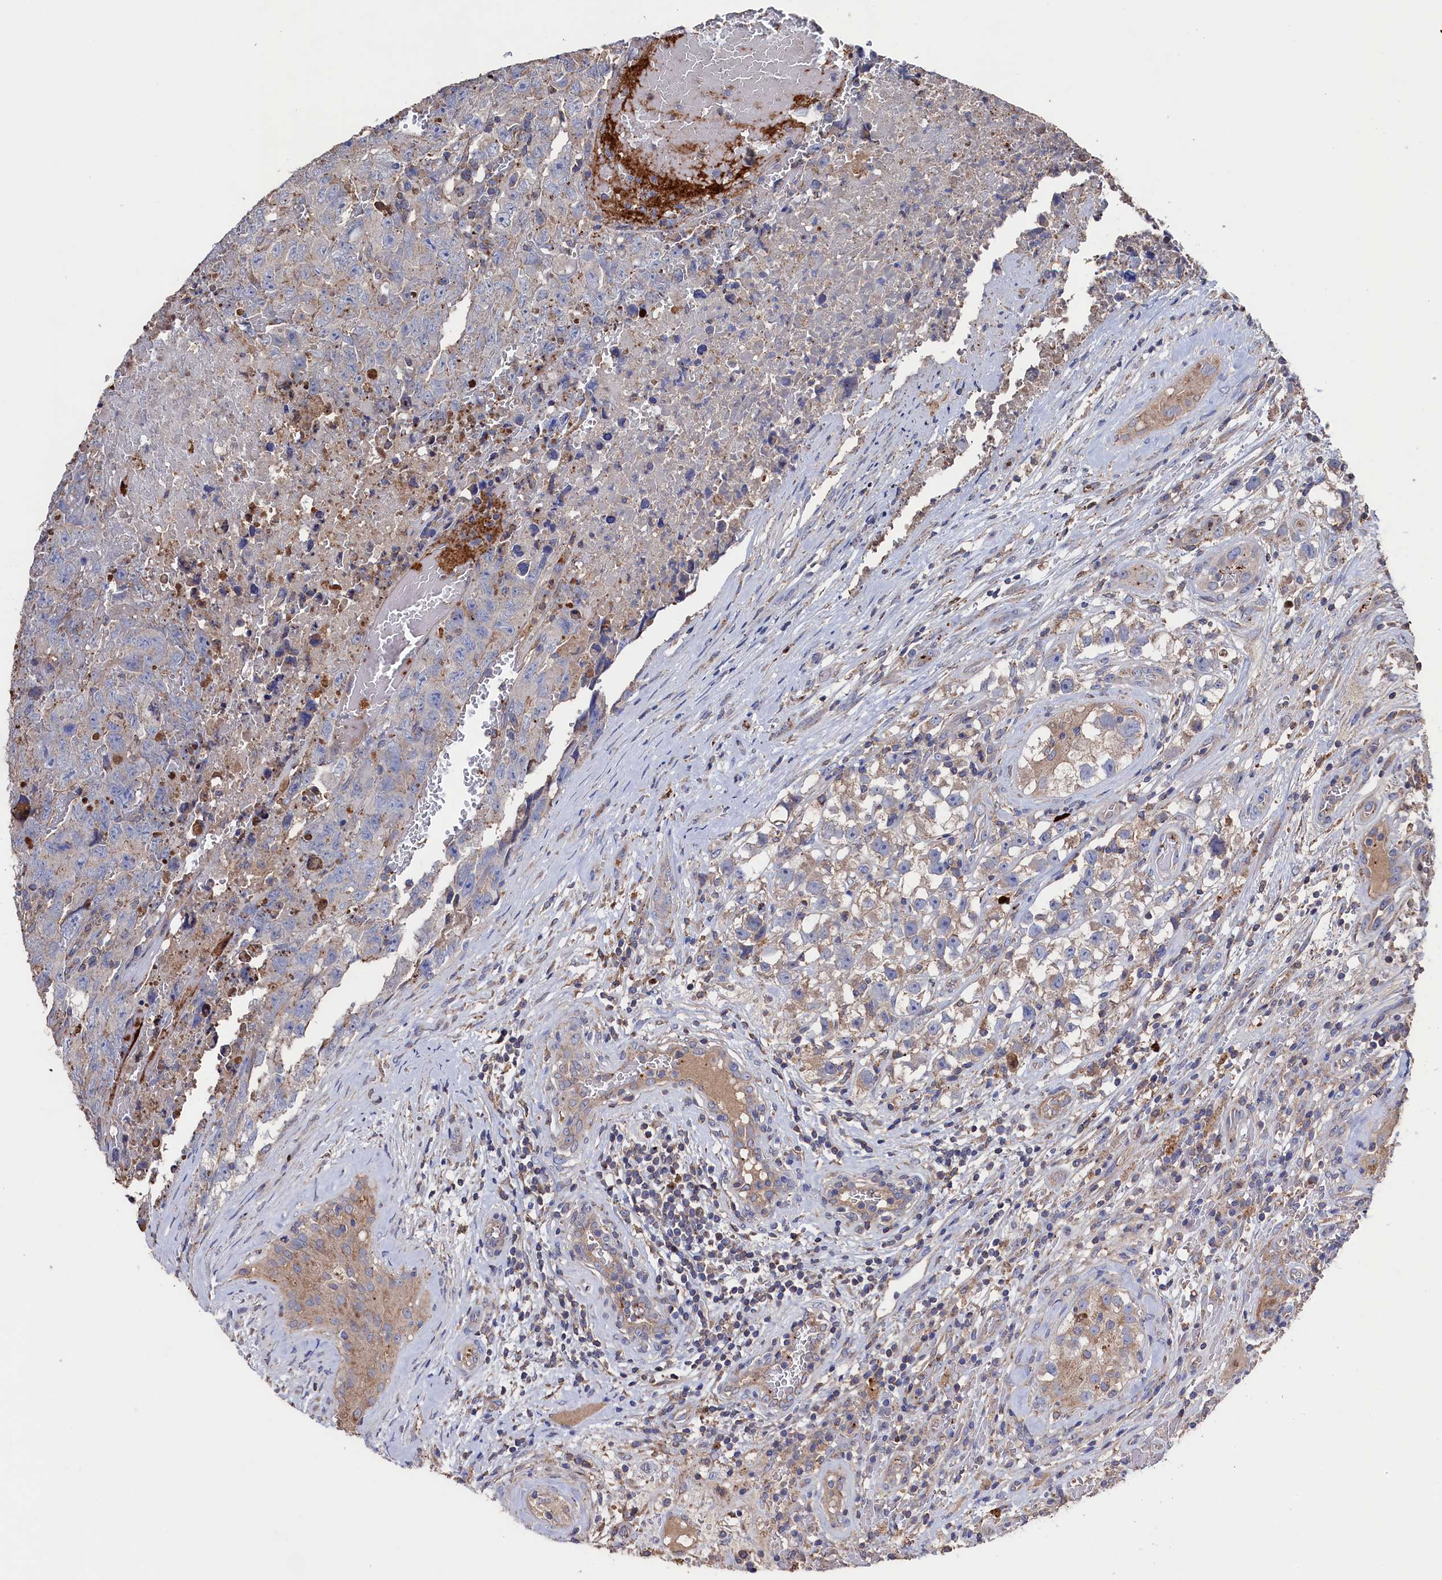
{"staining": {"intensity": "weak", "quantity": "25%-75%", "location": "cytoplasmic/membranous"}, "tissue": "testis cancer", "cell_type": "Tumor cells", "image_type": "cancer", "snomed": [{"axis": "morphology", "description": "Carcinoma, Embryonal, NOS"}, {"axis": "topography", "description": "Testis"}], "caption": "Immunohistochemistry (IHC) photomicrograph of neoplastic tissue: testis cancer stained using IHC exhibits low levels of weak protein expression localized specifically in the cytoplasmic/membranous of tumor cells, appearing as a cytoplasmic/membranous brown color.", "gene": "TK2", "patient": {"sex": "male", "age": 45}}